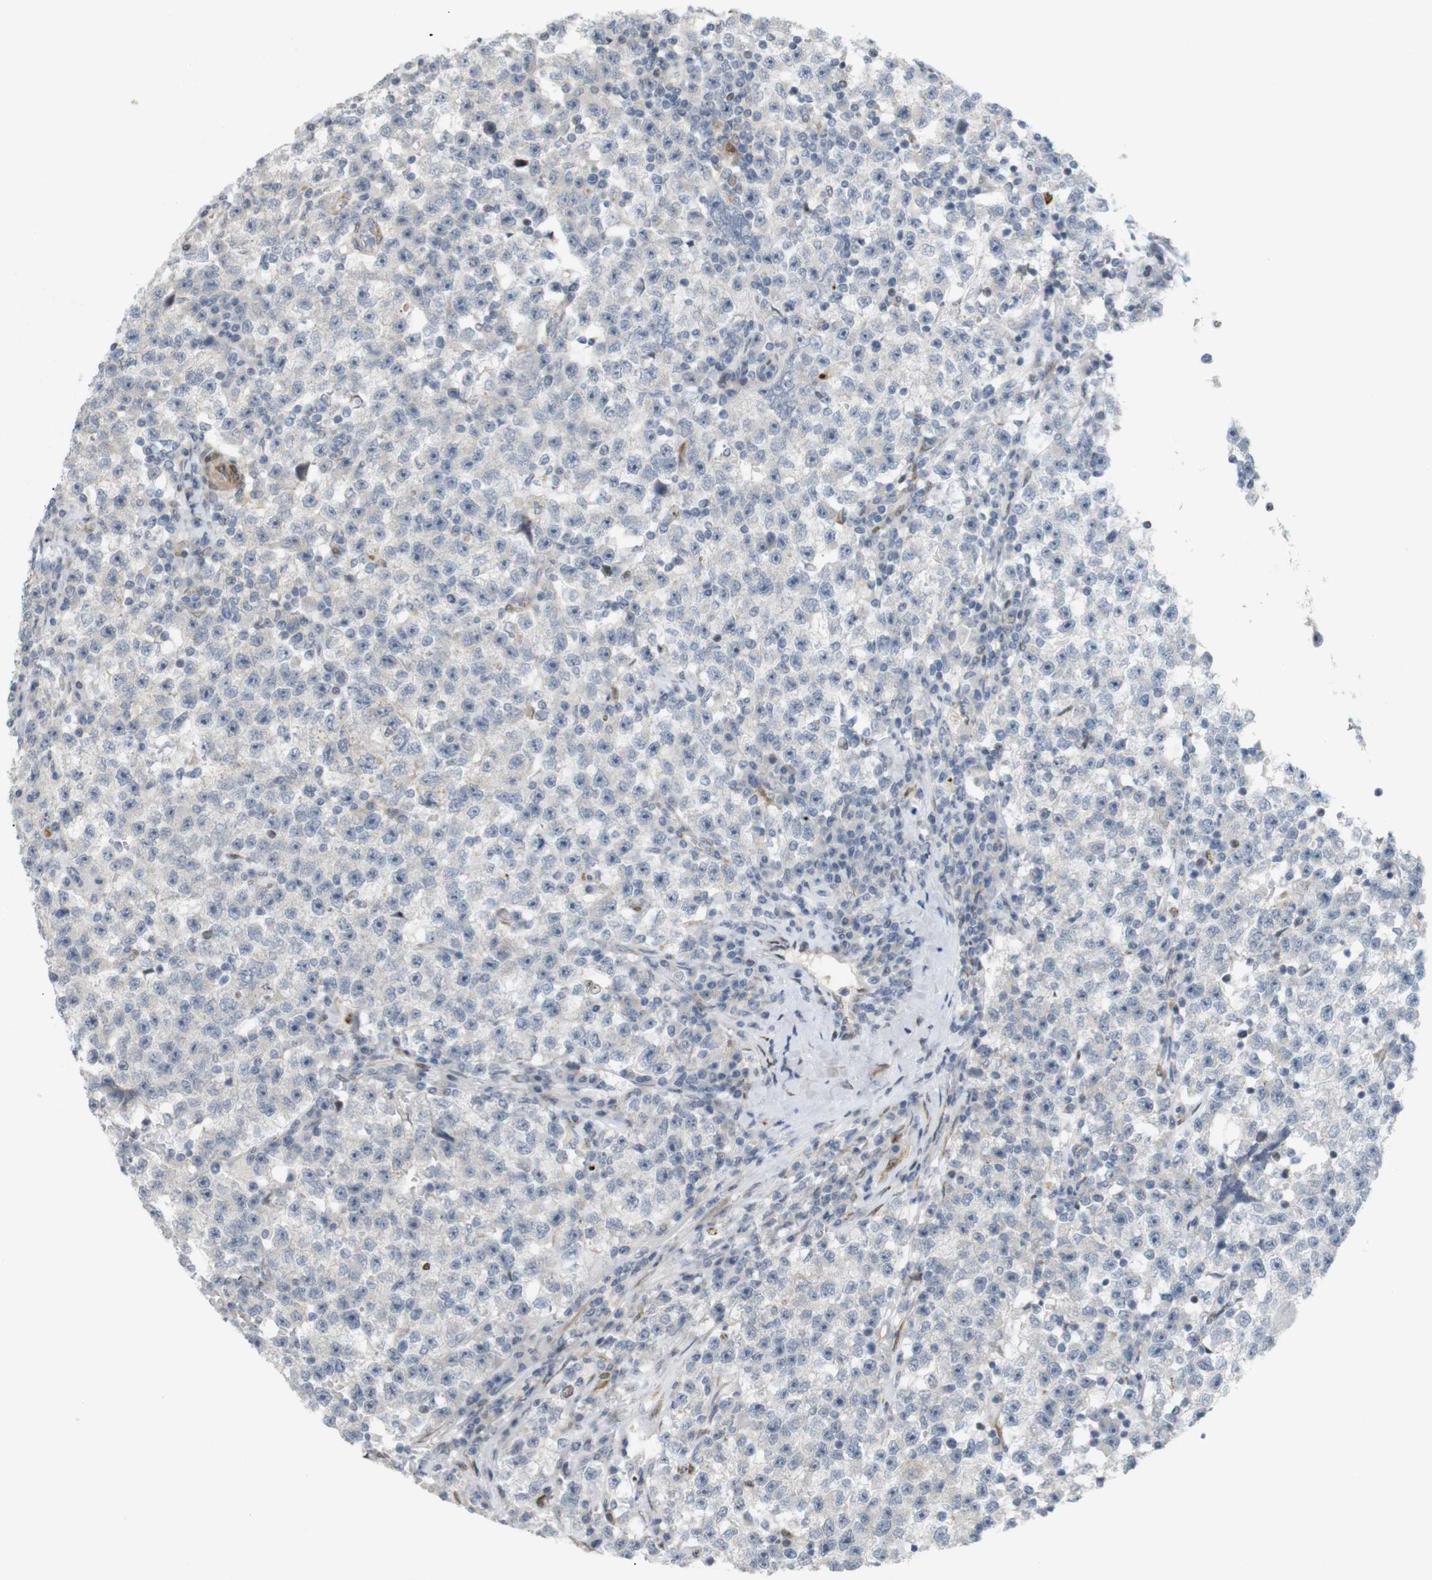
{"staining": {"intensity": "negative", "quantity": "none", "location": "none"}, "tissue": "testis cancer", "cell_type": "Tumor cells", "image_type": "cancer", "snomed": [{"axis": "morphology", "description": "Seminoma, NOS"}, {"axis": "topography", "description": "Testis"}], "caption": "Tumor cells show no significant protein positivity in testis cancer. Nuclei are stained in blue.", "gene": "PPP1R14A", "patient": {"sex": "male", "age": 22}}